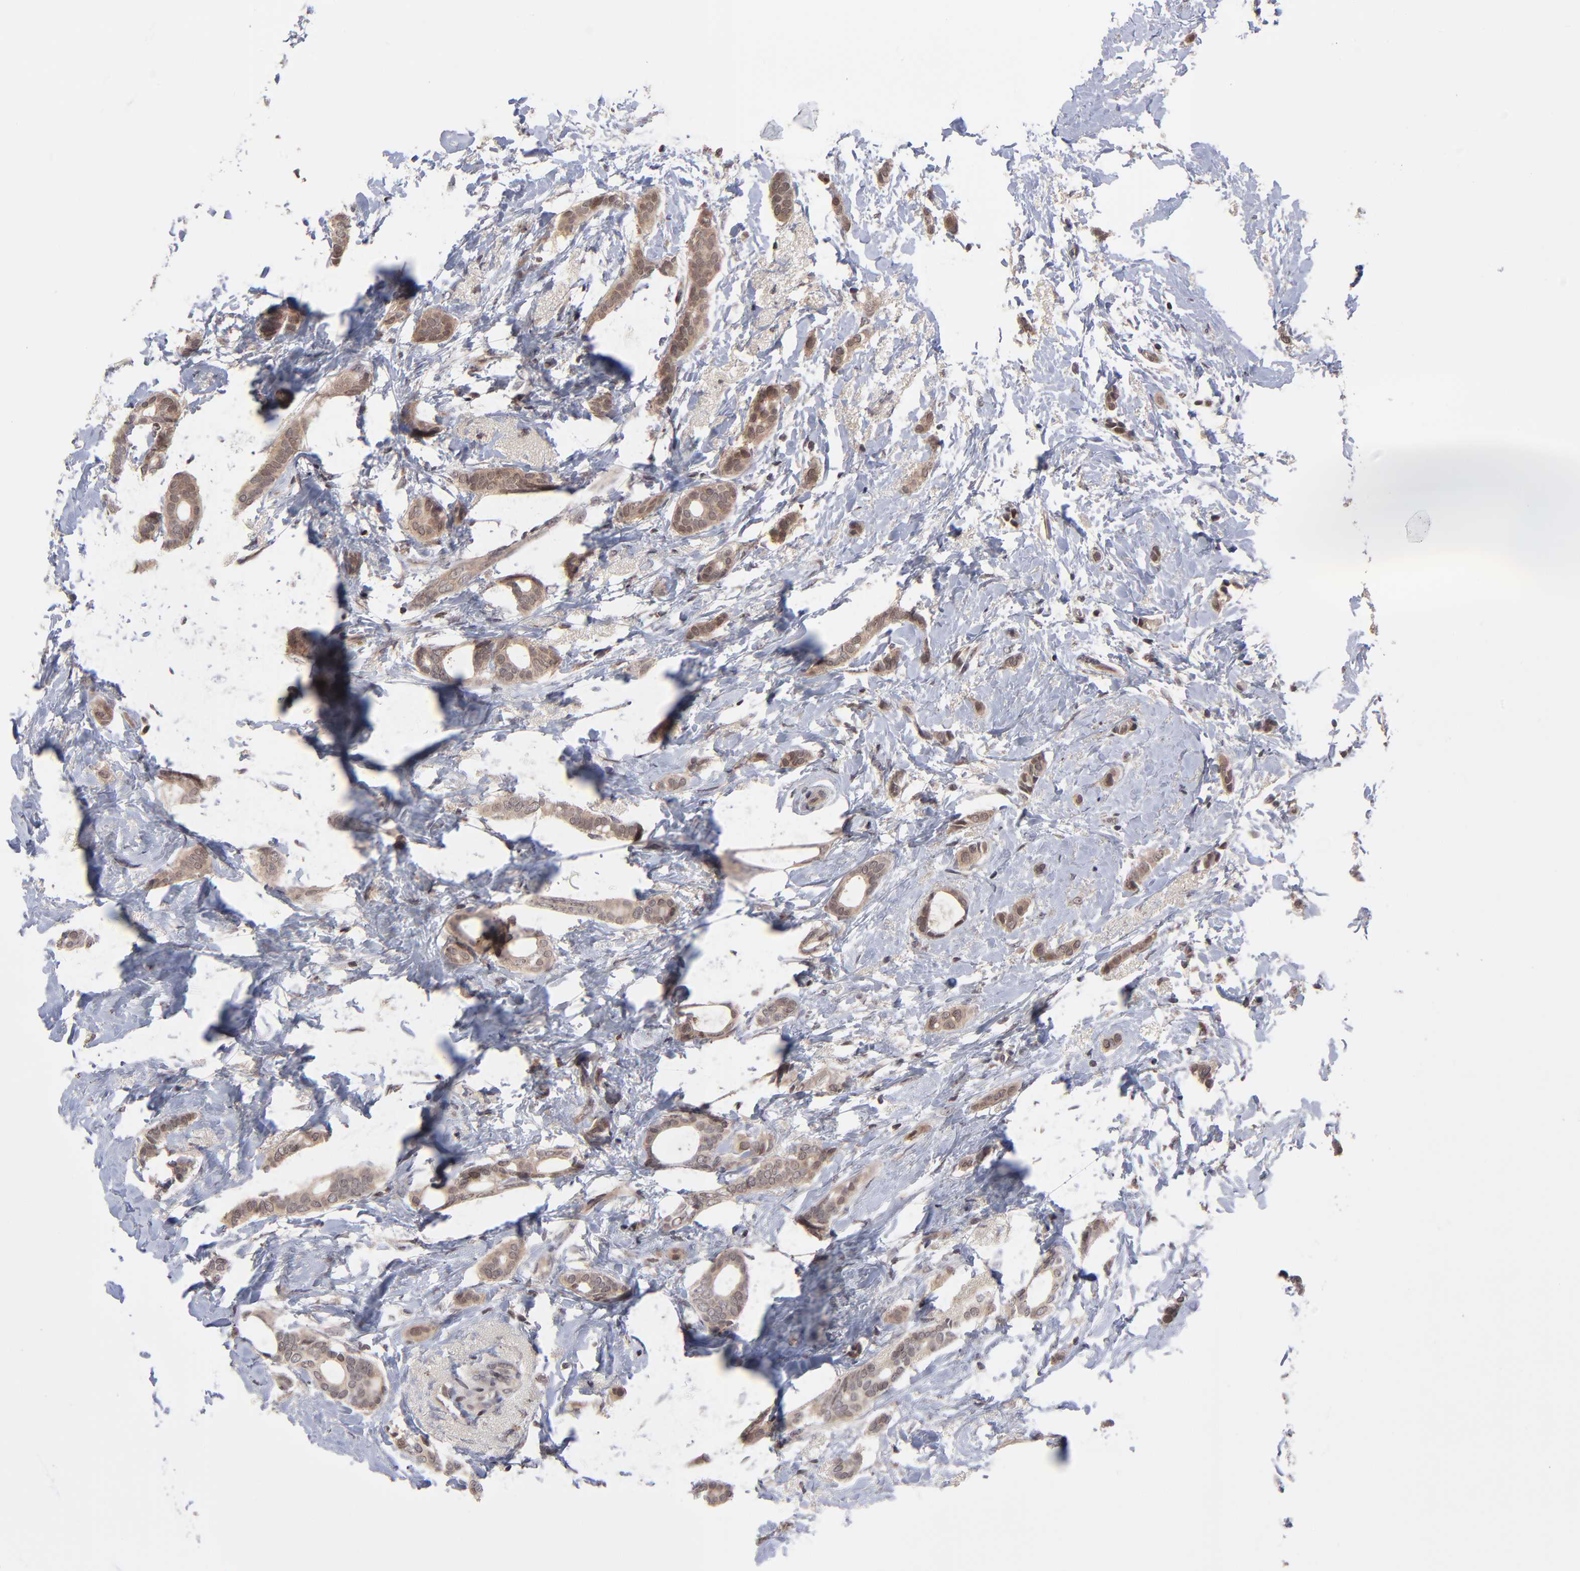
{"staining": {"intensity": "moderate", "quantity": ">75%", "location": "cytoplasmic/membranous"}, "tissue": "breast cancer", "cell_type": "Tumor cells", "image_type": "cancer", "snomed": [{"axis": "morphology", "description": "Duct carcinoma"}, {"axis": "topography", "description": "Breast"}], "caption": "The image displays a brown stain indicating the presence of a protein in the cytoplasmic/membranous of tumor cells in breast cancer.", "gene": "UBE2L6", "patient": {"sex": "female", "age": 54}}